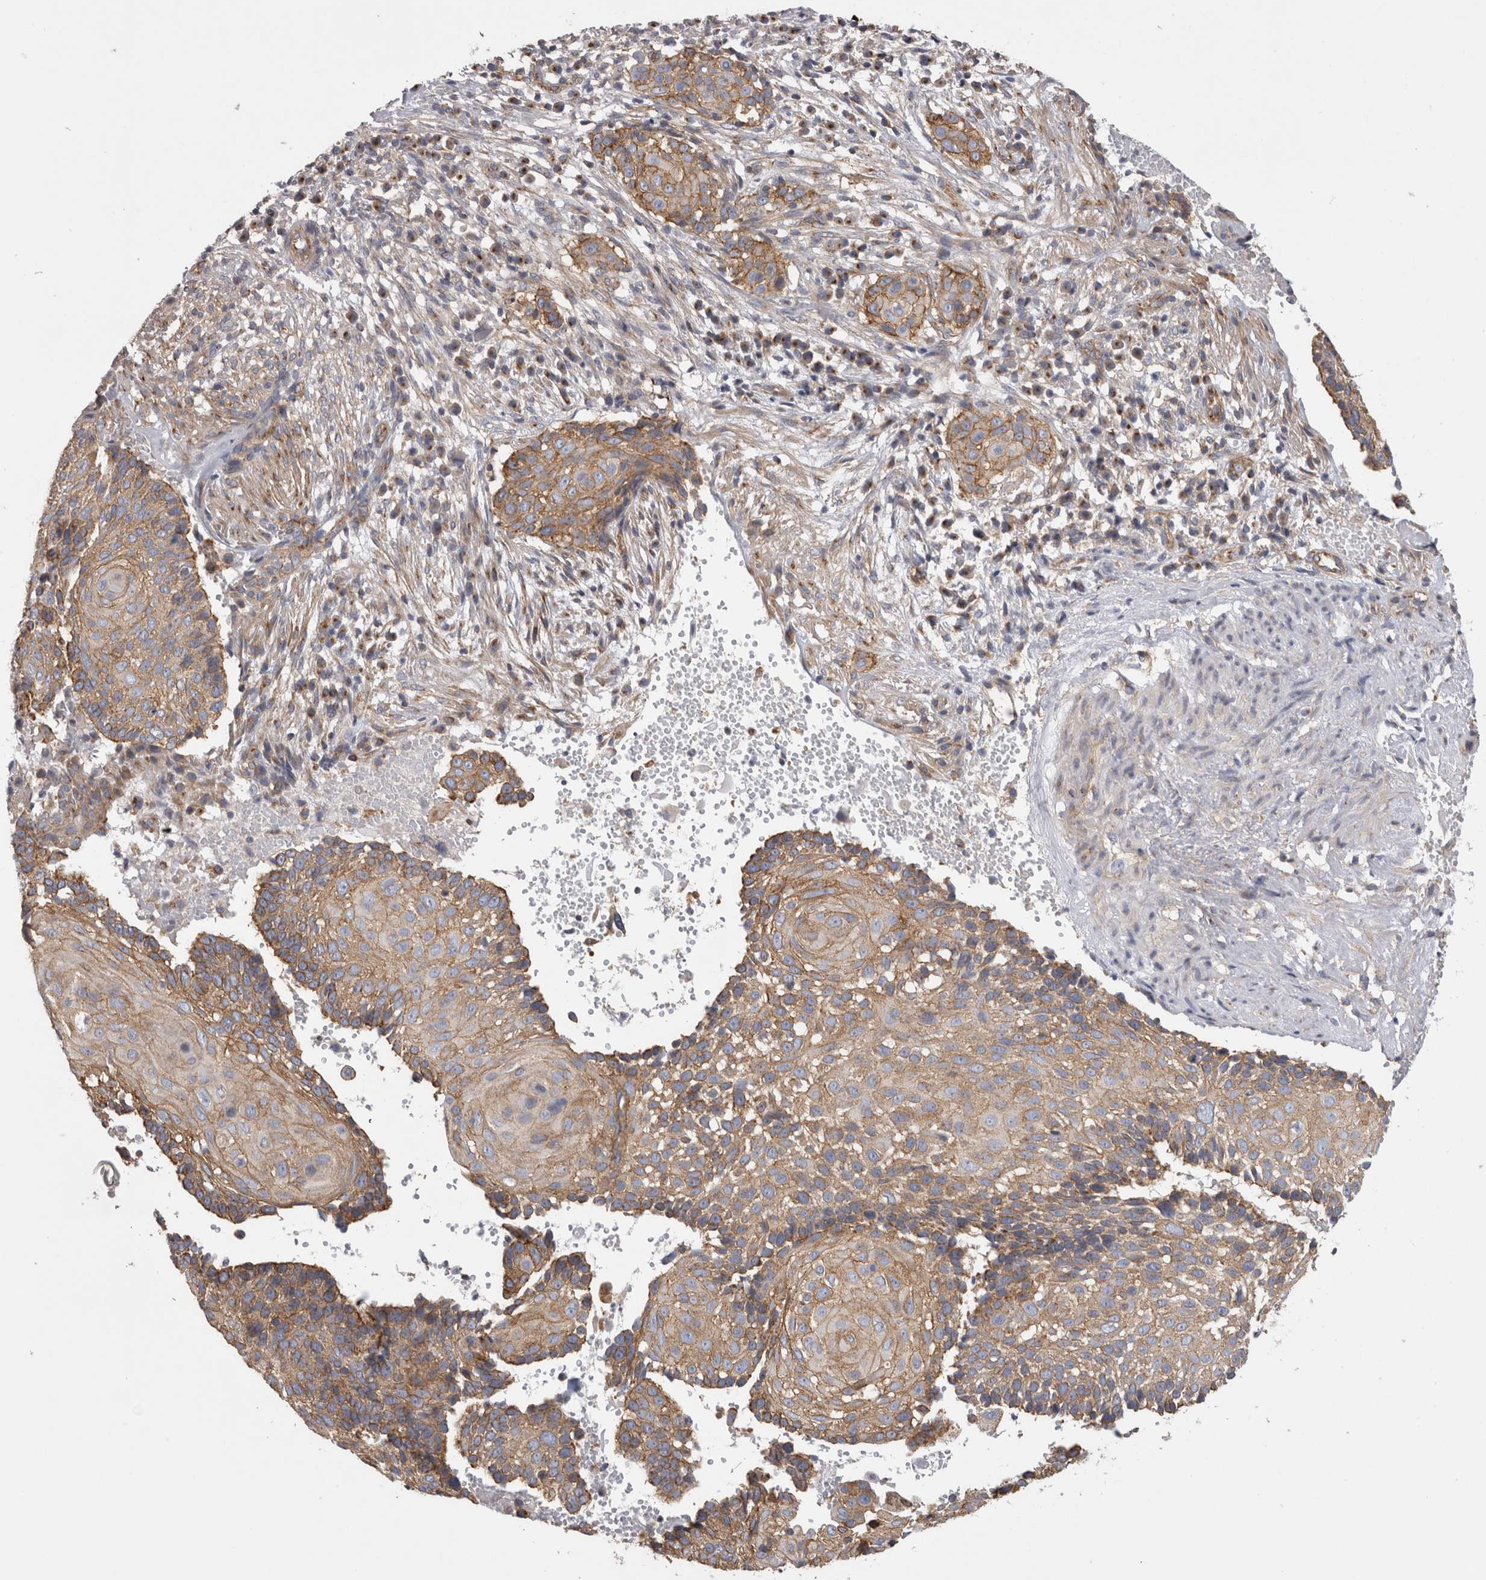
{"staining": {"intensity": "moderate", "quantity": "25%-75%", "location": "cytoplasmic/membranous"}, "tissue": "cervical cancer", "cell_type": "Tumor cells", "image_type": "cancer", "snomed": [{"axis": "morphology", "description": "Squamous cell carcinoma, NOS"}, {"axis": "topography", "description": "Cervix"}], "caption": "There is medium levels of moderate cytoplasmic/membranous expression in tumor cells of cervical cancer, as demonstrated by immunohistochemical staining (brown color).", "gene": "ATXN3", "patient": {"sex": "female", "age": 74}}